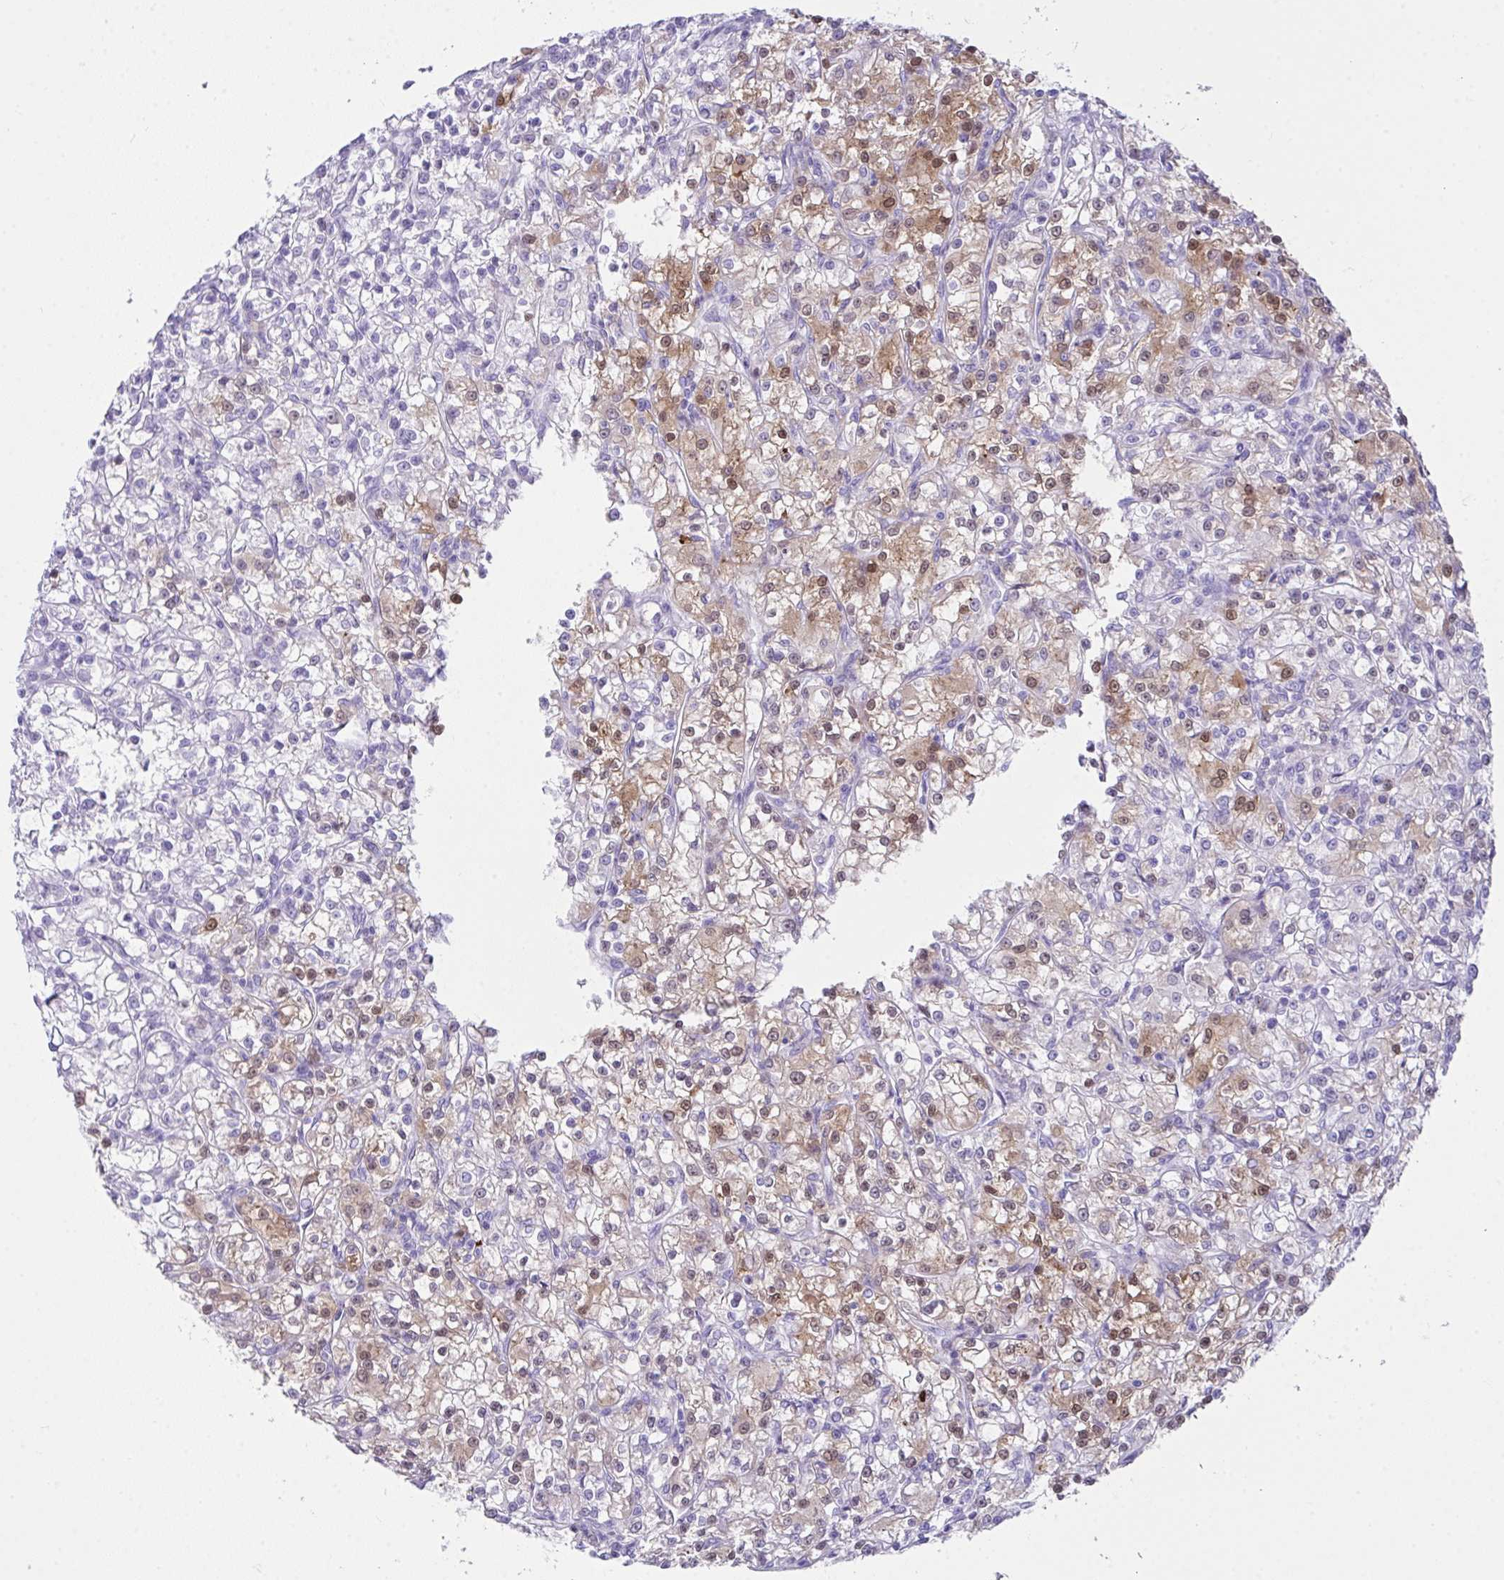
{"staining": {"intensity": "moderate", "quantity": "<25%", "location": "cytoplasmic/membranous,nuclear"}, "tissue": "renal cancer", "cell_type": "Tumor cells", "image_type": "cancer", "snomed": [{"axis": "morphology", "description": "Adenocarcinoma, NOS"}, {"axis": "topography", "description": "Kidney"}], "caption": "An immunohistochemistry photomicrograph of neoplastic tissue is shown. Protein staining in brown labels moderate cytoplasmic/membranous and nuclear positivity in renal cancer within tumor cells.", "gene": "LGALS4", "patient": {"sex": "female", "age": 59}}